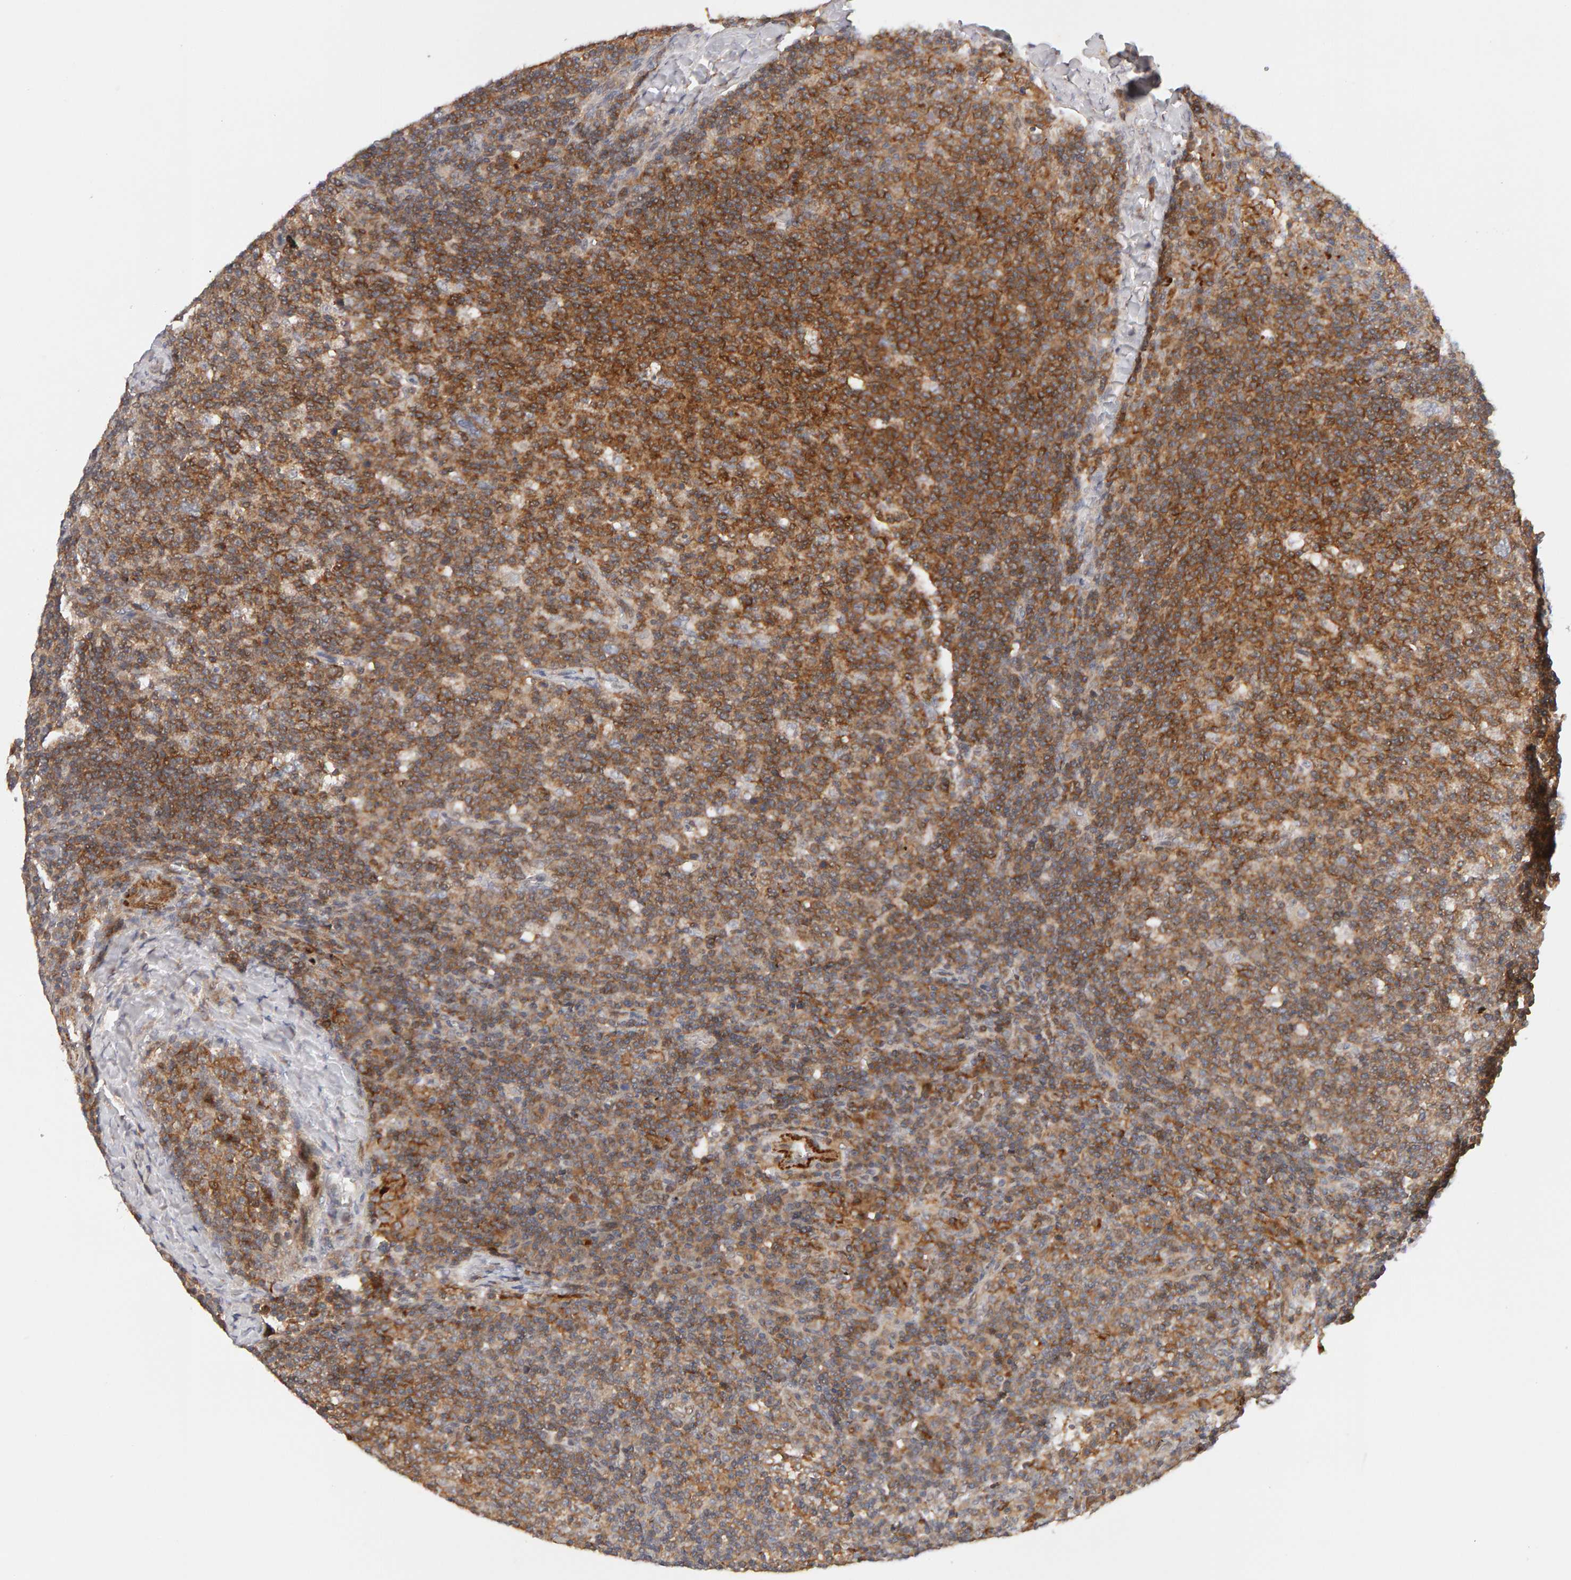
{"staining": {"intensity": "moderate", "quantity": ">75%", "location": "cytoplasmic/membranous"}, "tissue": "lymph node", "cell_type": "Germinal center cells", "image_type": "normal", "snomed": [{"axis": "morphology", "description": "Normal tissue, NOS"}, {"axis": "morphology", "description": "Inflammation, NOS"}, {"axis": "topography", "description": "Lymph node"}], "caption": "IHC (DAB (3,3'-diaminobenzidine)) staining of unremarkable lymph node demonstrates moderate cytoplasmic/membranous protein staining in approximately >75% of germinal center cells. The staining is performed using DAB (3,3'-diaminobenzidine) brown chromogen to label protein expression. The nuclei are counter-stained blue using hematoxylin.", "gene": "NUDCD1", "patient": {"sex": "male", "age": 55}}